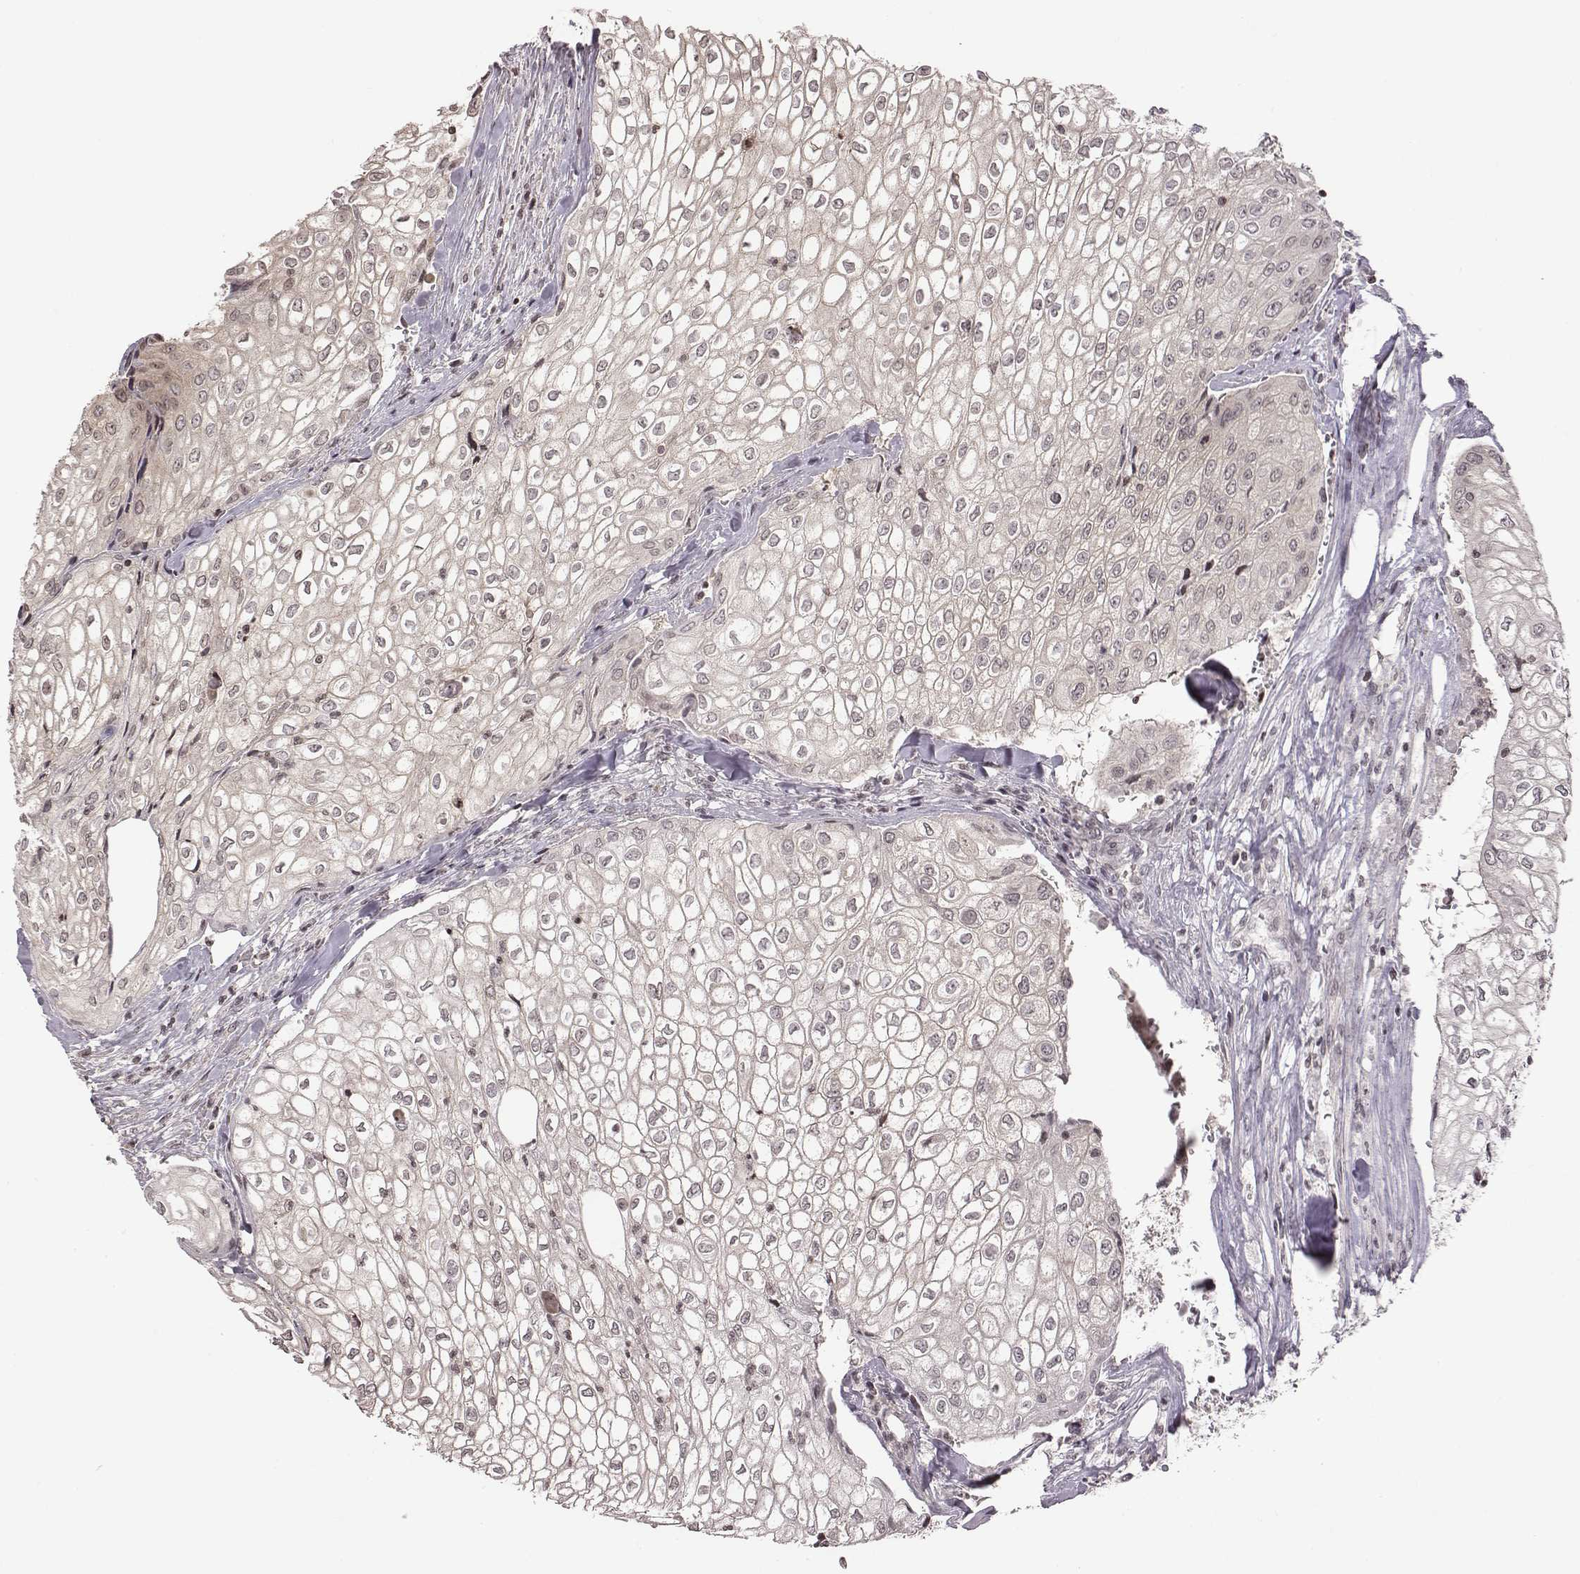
{"staining": {"intensity": "negative", "quantity": "none", "location": "none"}, "tissue": "urothelial cancer", "cell_type": "Tumor cells", "image_type": "cancer", "snomed": [{"axis": "morphology", "description": "Urothelial carcinoma, High grade"}, {"axis": "topography", "description": "Urinary bladder"}], "caption": "This is a photomicrograph of immunohistochemistry staining of urothelial cancer, which shows no positivity in tumor cells.", "gene": "GRM4", "patient": {"sex": "male", "age": 62}}